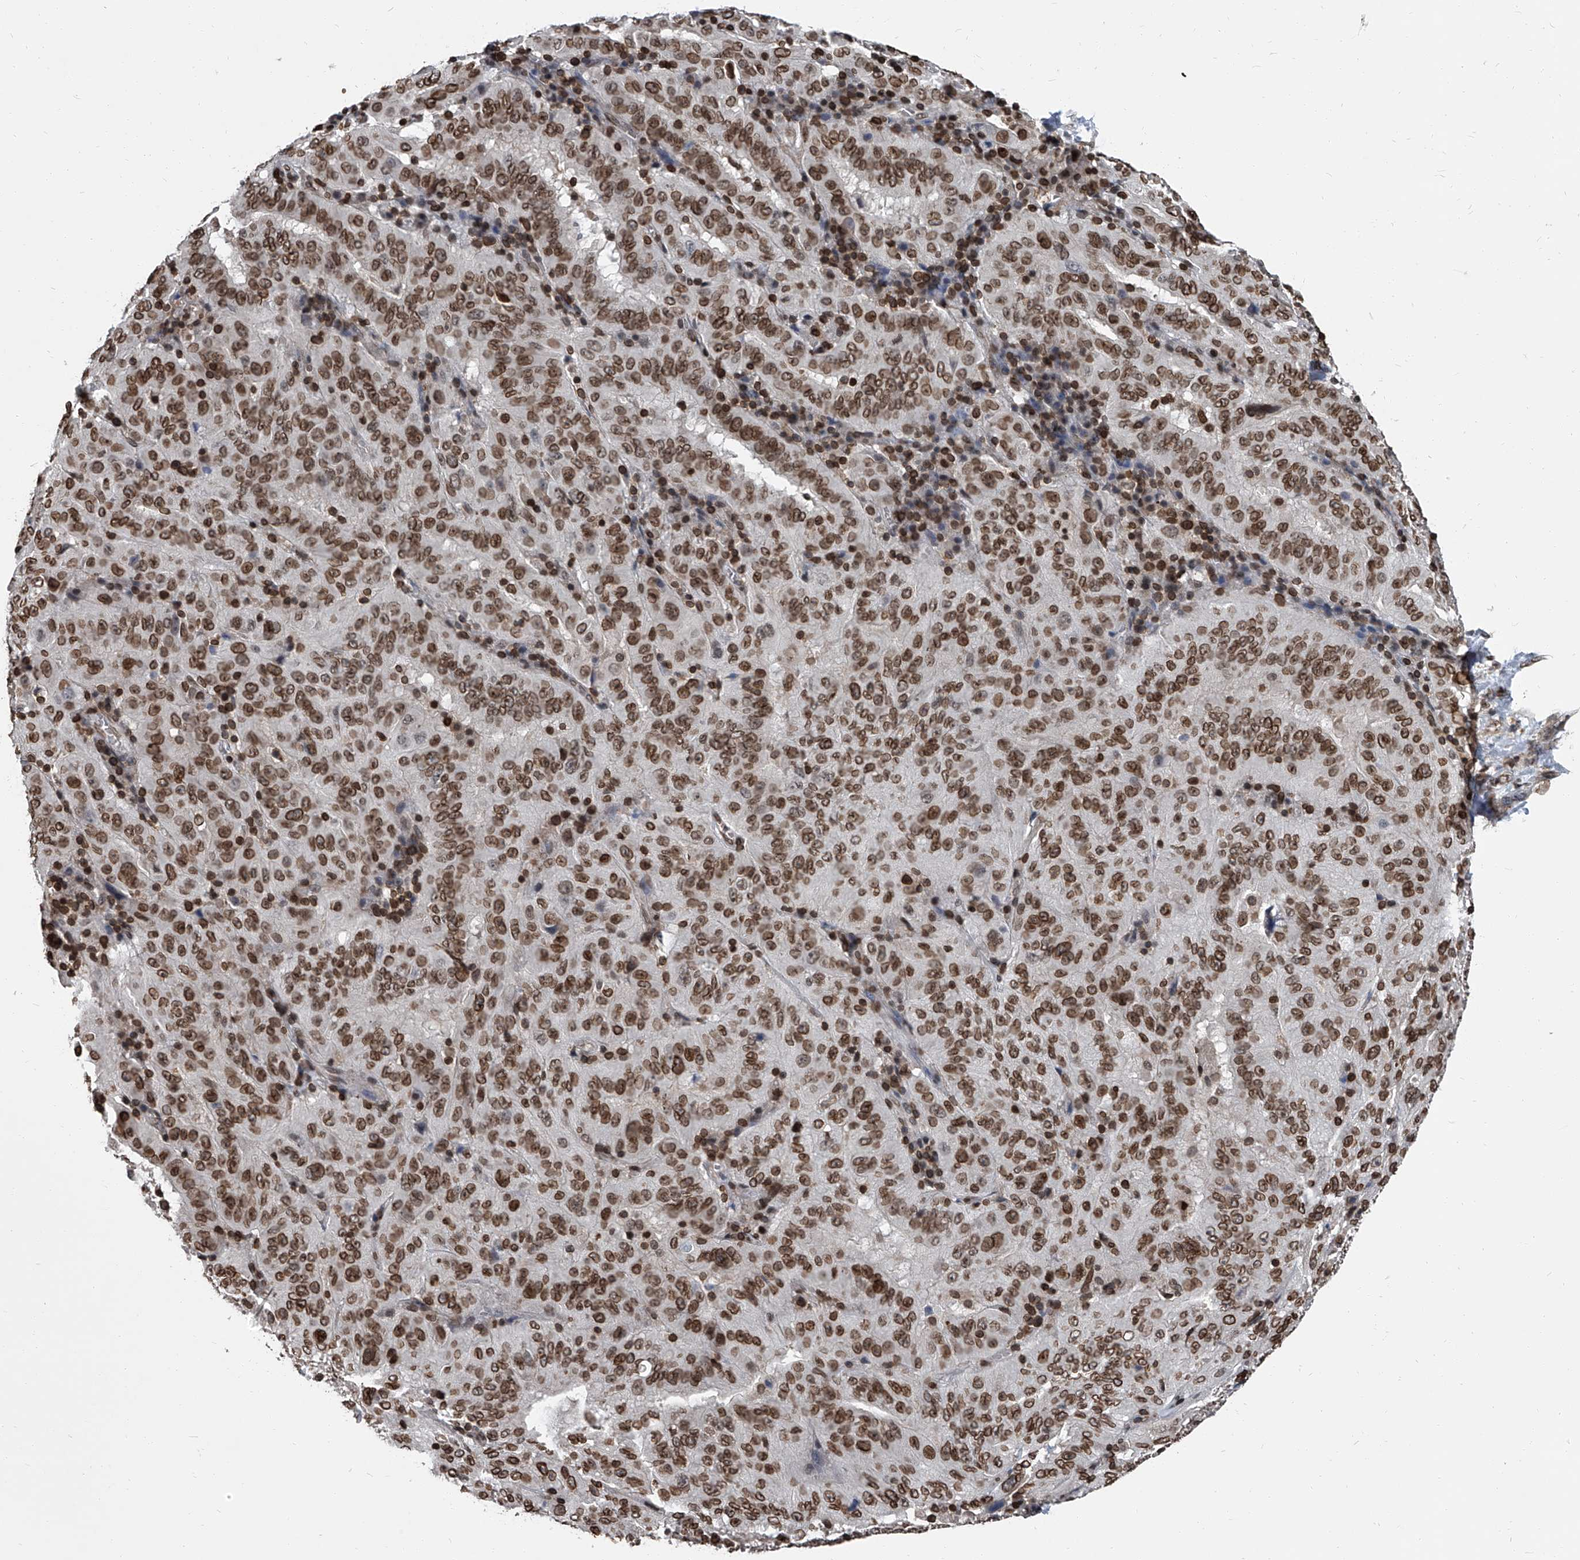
{"staining": {"intensity": "moderate", "quantity": ">75%", "location": "cytoplasmic/membranous,nuclear"}, "tissue": "pancreatic cancer", "cell_type": "Tumor cells", "image_type": "cancer", "snomed": [{"axis": "morphology", "description": "Adenocarcinoma, NOS"}, {"axis": "topography", "description": "Pancreas"}], "caption": "The histopathology image demonstrates staining of pancreatic cancer, revealing moderate cytoplasmic/membranous and nuclear protein staining (brown color) within tumor cells.", "gene": "PHF20", "patient": {"sex": "male", "age": 63}}